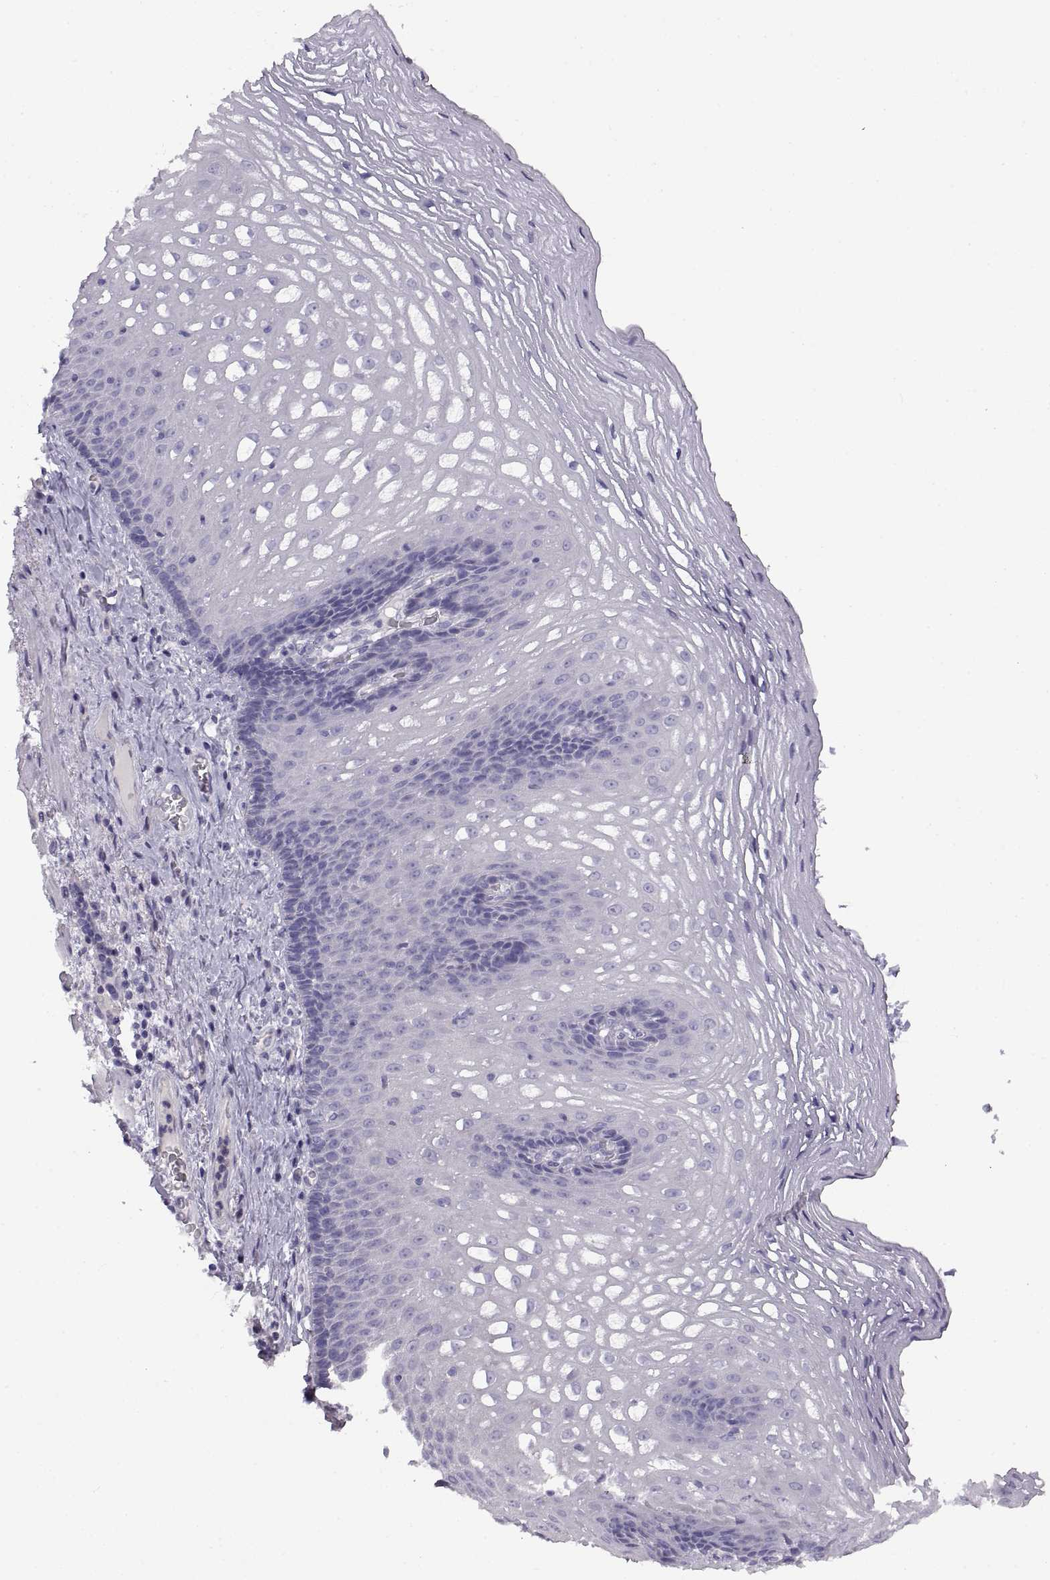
{"staining": {"intensity": "negative", "quantity": "none", "location": "none"}, "tissue": "esophagus", "cell_type": "Squamous epithelial cells", "image_type": "normal", "snomed": [{"axis": "morphology", "description": "Normal tissue, NOS"}, {"axis": "topography", "description": "Esophagus"}], "caption": "IHC histopathology image of normal human esophagus stained for a protein (brown), which demonstrates no staining in squamous epithelial cells.", "gene": "CRYBB3", "patient": {"sex": "male", "age": 76}}